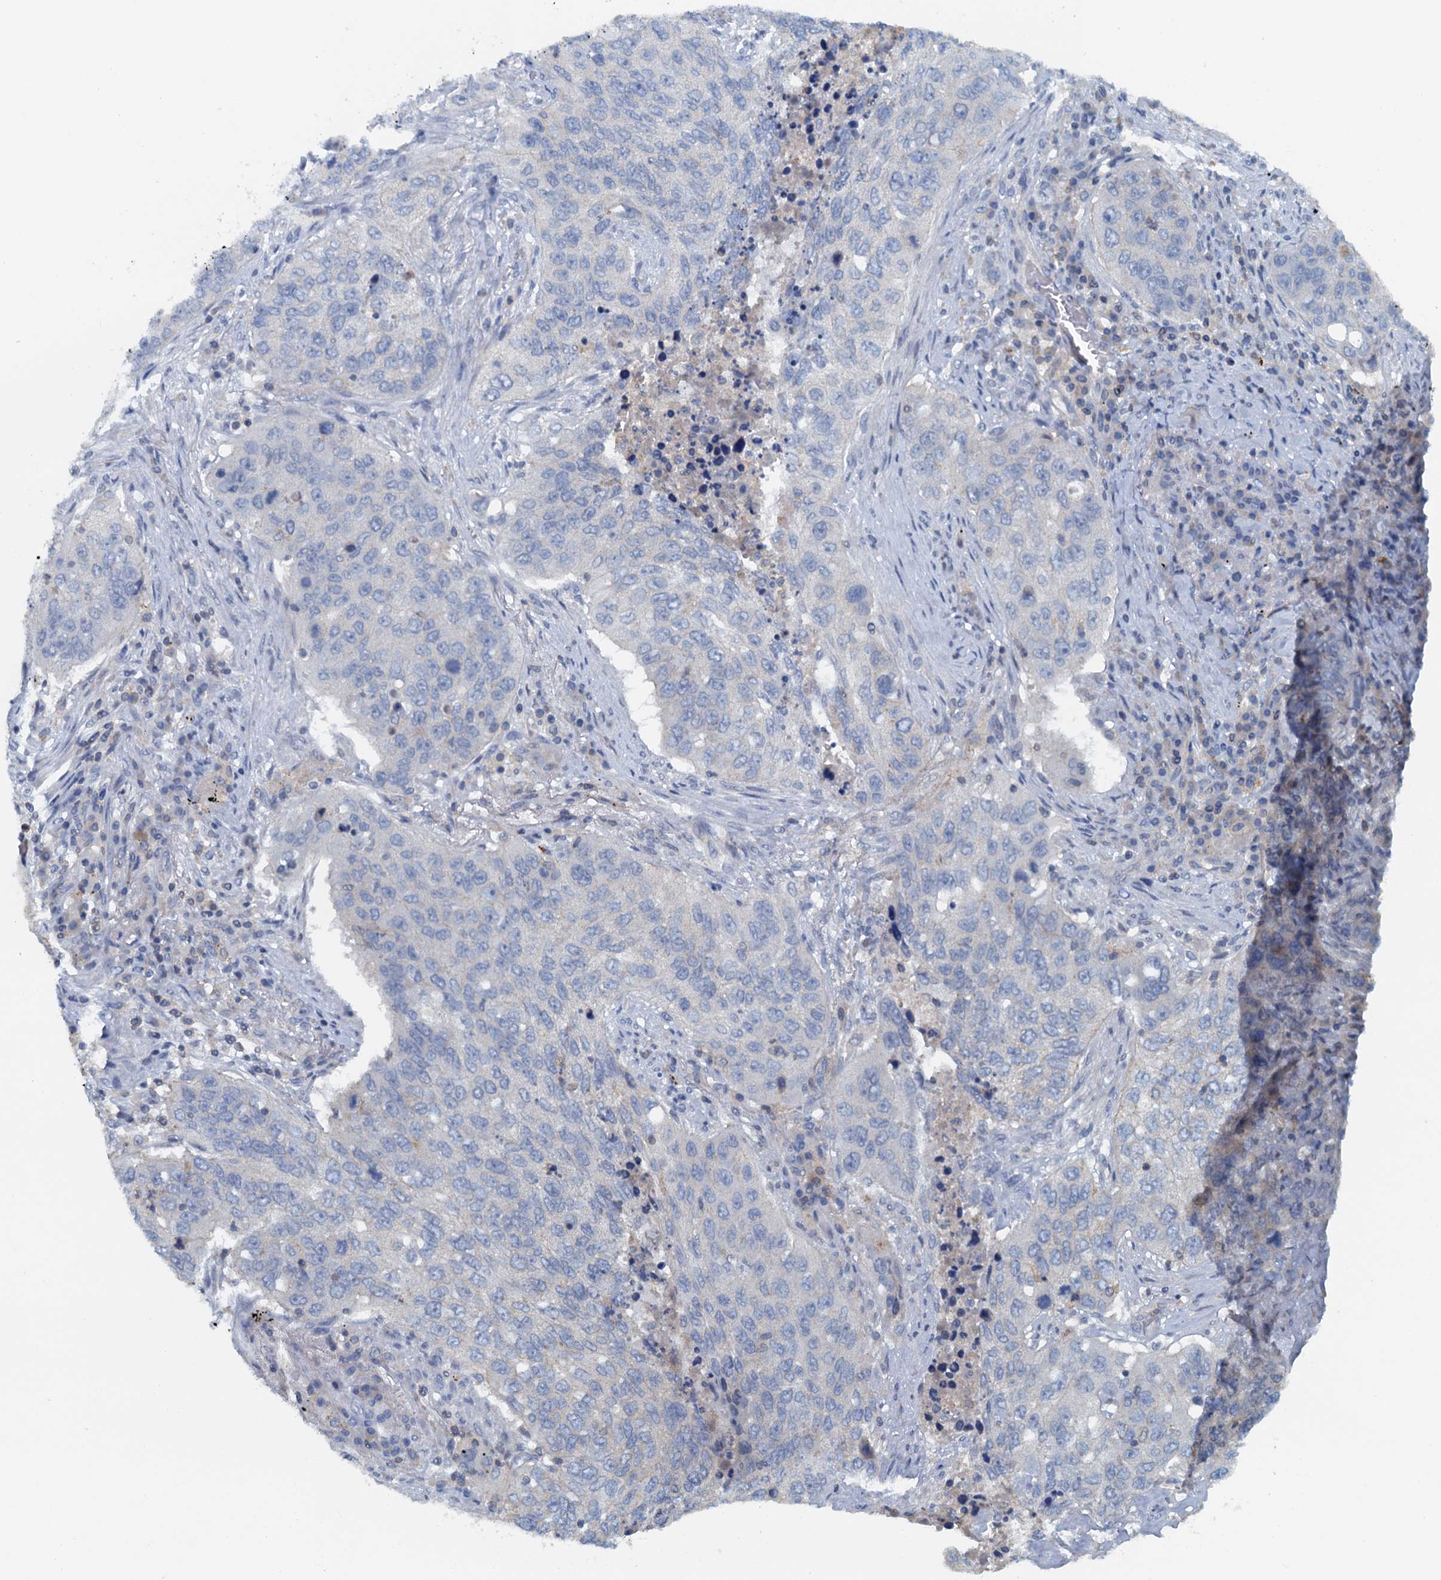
{"staining": {"intensity": "negative", "quantity": "none", "location": "none"}, "tissue": "lung cancer", "cell_type": "Tumor cells", "image_type": "cancer", "snomed": [{"axis": "morphology", "description": "Squamous cell carcinoma, NOS"}, {"axis": "topography", "description": "Lung"}], "caption": "Tumor cells show no significant staining in lung squamous cell carcinoma.", "gene": "THAP10", "patient": {"sex": "female", "age": 63}}